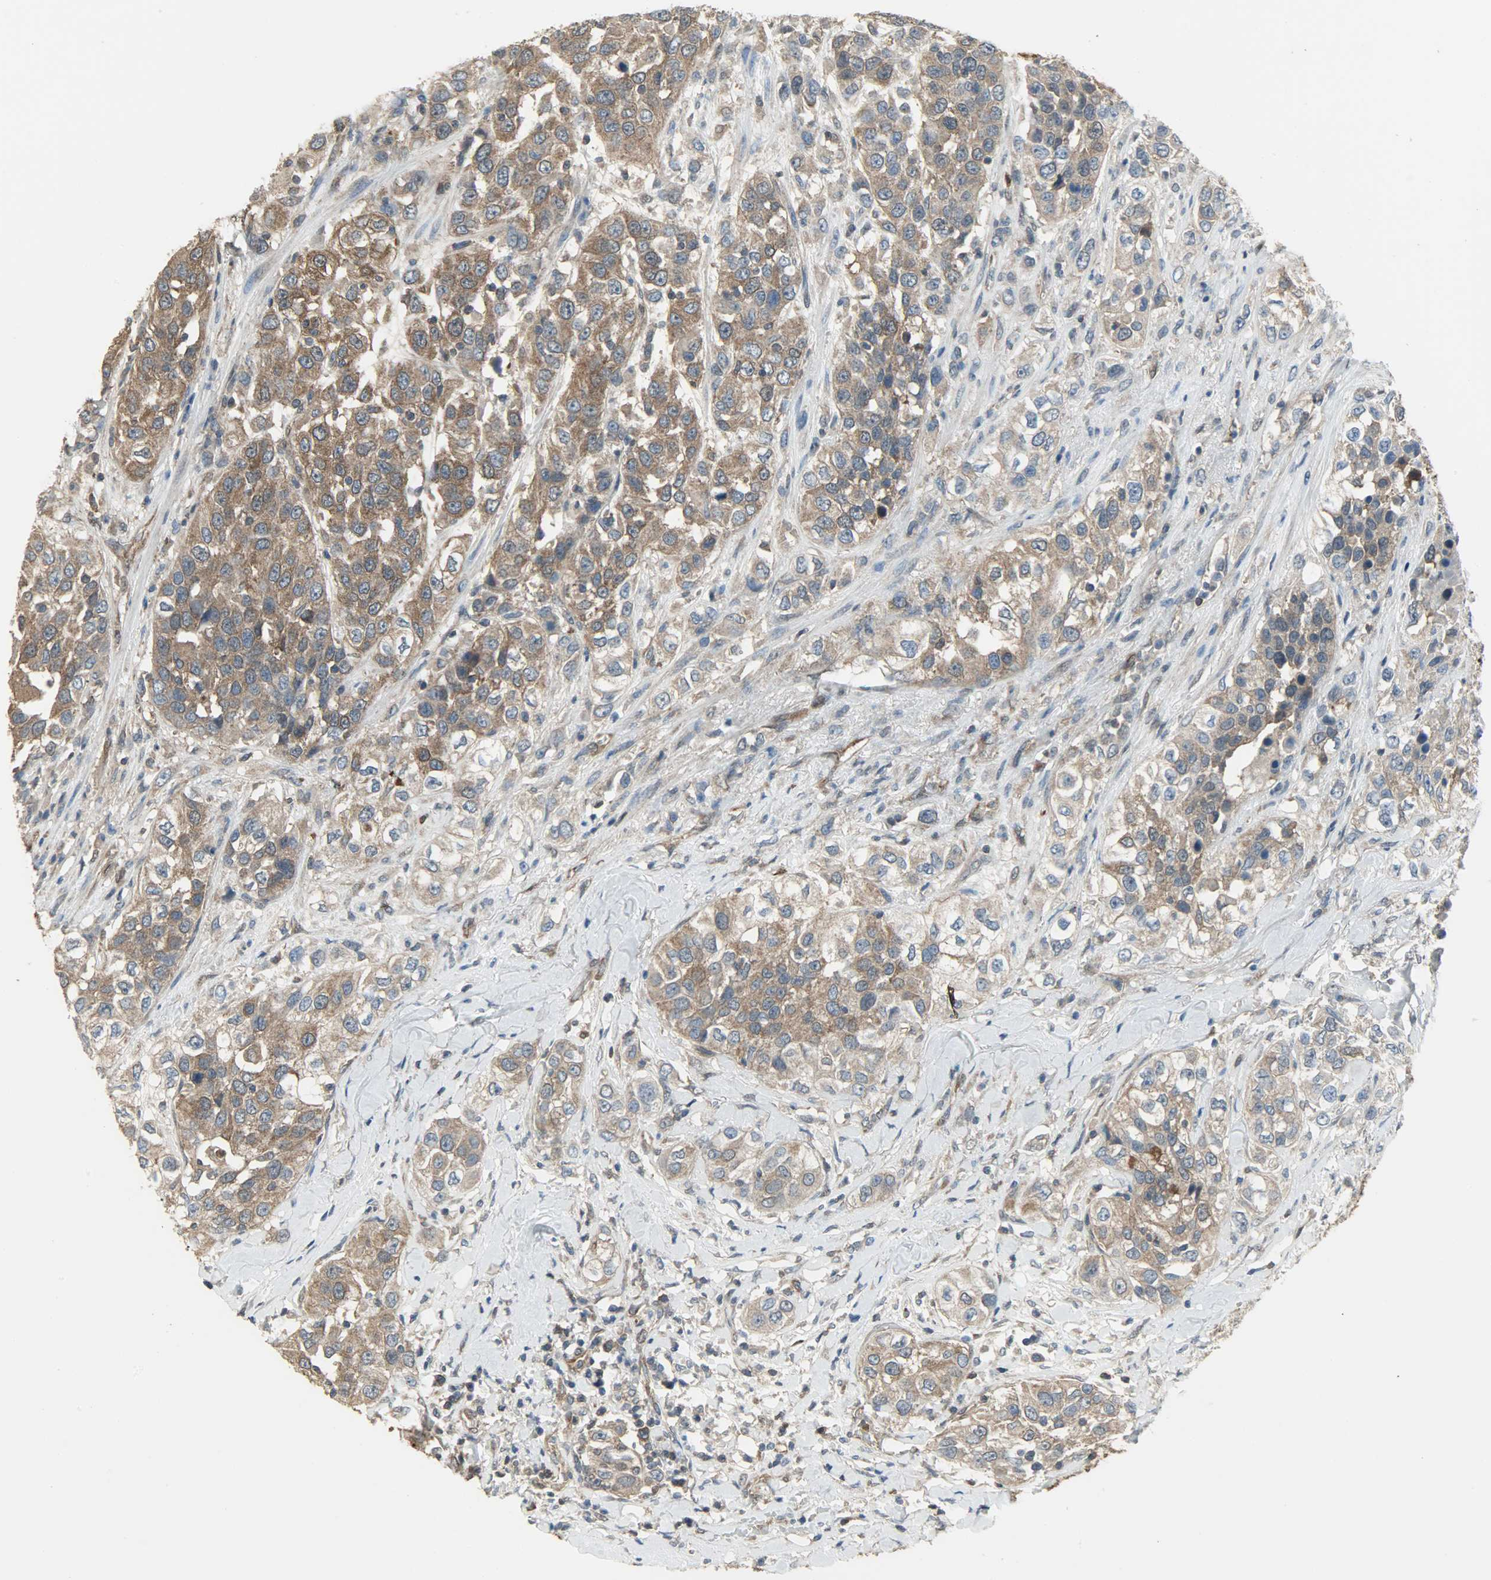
{"staining": {"intensity": "moderate", "quantity": ">75%", "location": "cytoplasmic/membranous"}, "tissue": "urothelial cancer", "cell_type": "Tumor cells", "image_type": "cancer", "snomed": [{"axis": "morphology", "description": "Urothelial carcinoma, High grade"}, {"axis": "topography", "description": "Urinary bladder"}], "caption": "Brown immunohistochemical staining in high-grade urothelial carcinoma exhibits moderate cytoplasmic/membranous expression in about >75% of tumor cells. The staining is performed using DAB (3,3'-diaminobenzidine) brown chromogen to label protein expression. The nuclei are counter-stained blue using hematoxylin.", "gene": "LDHB", "patient": {"sex": "female", "age": 80}}